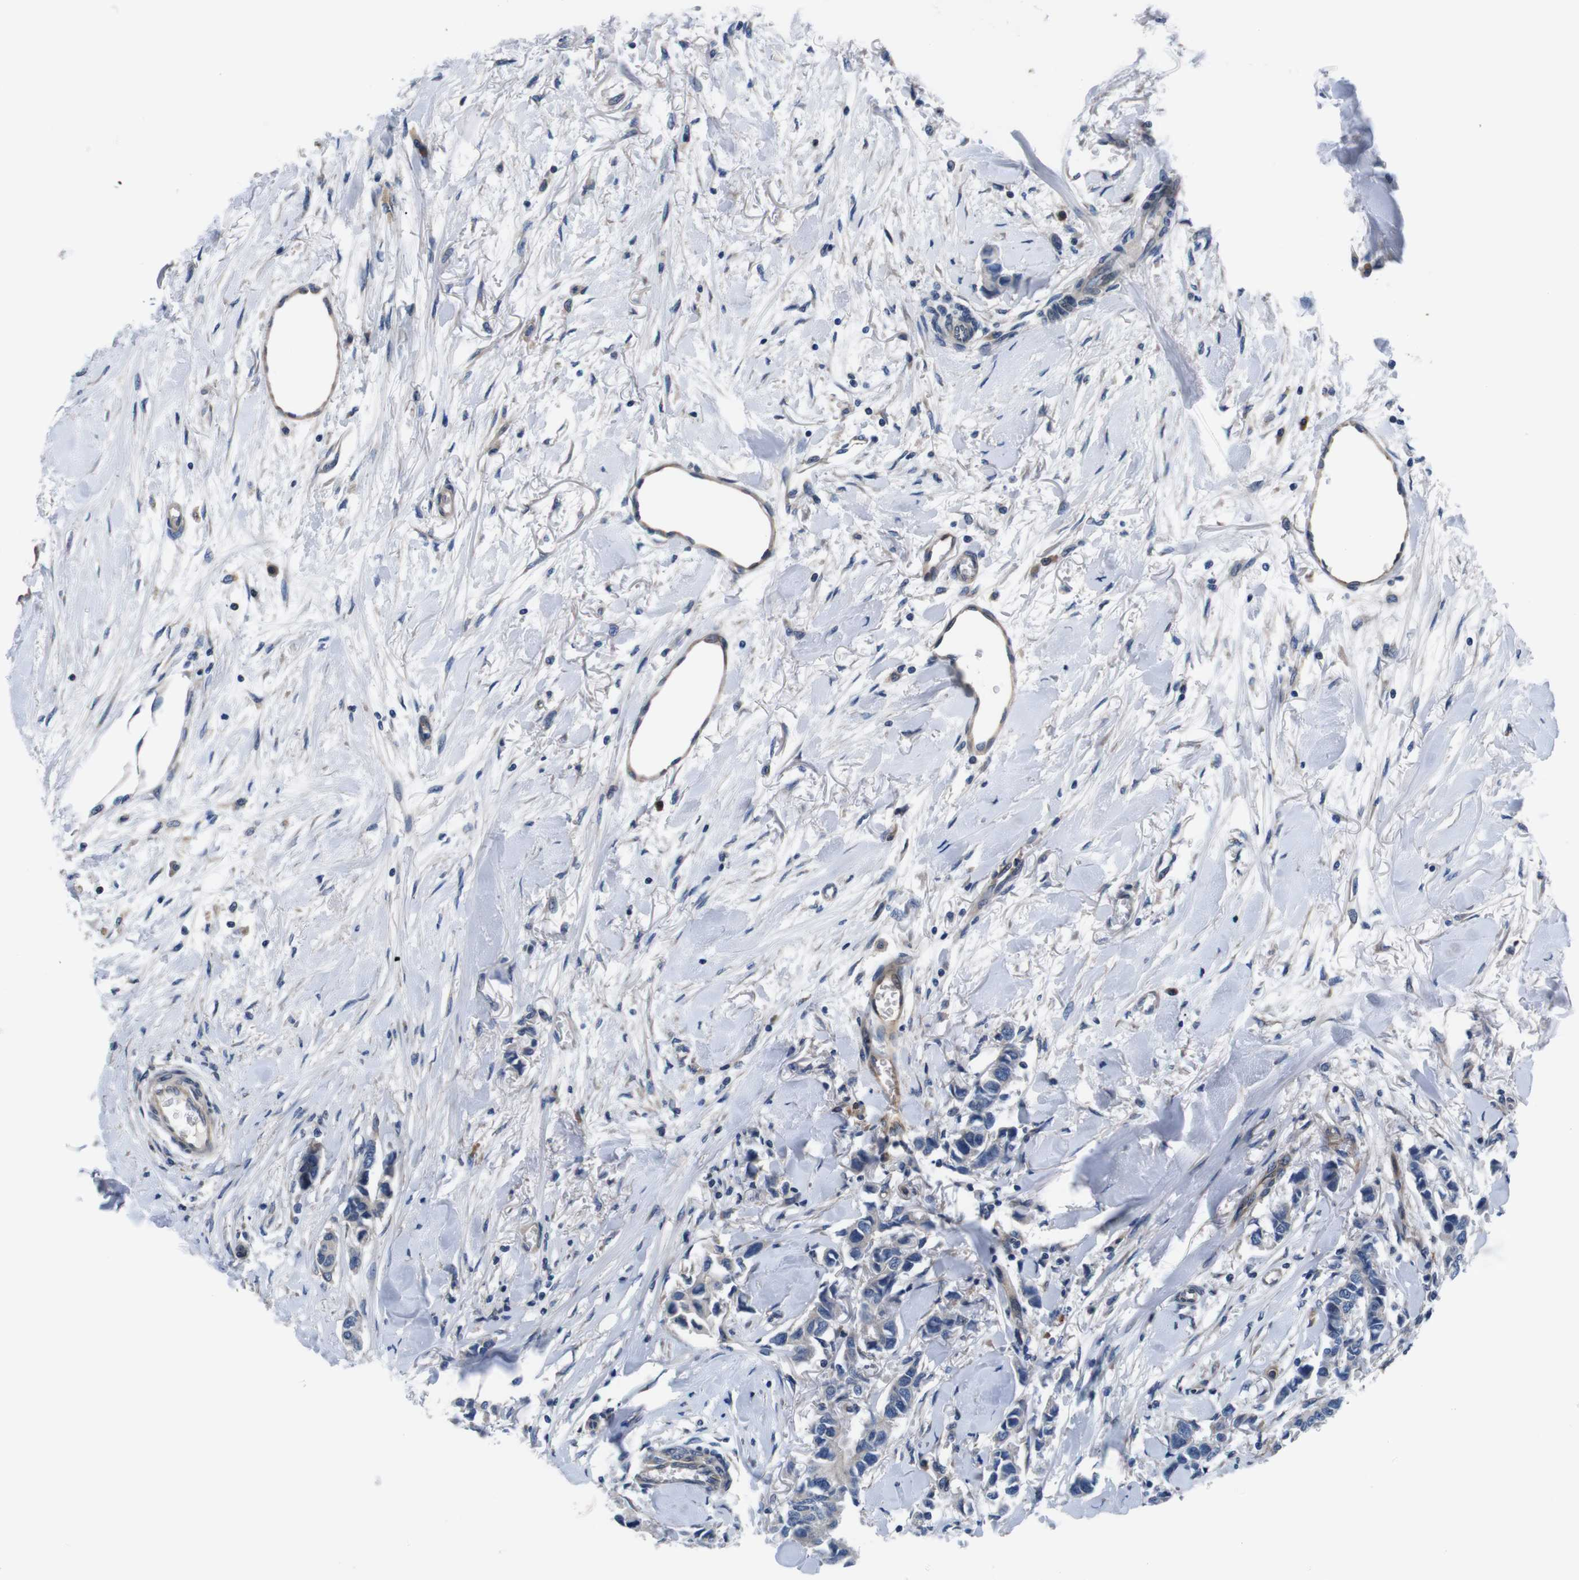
{"staining": {"intensity": "negative", "quantity": "none", "location": "none"}, "tissue": "breast cancer", "cell_type": "Tumor cells", "image_type": "cancer", "snomed": [{"axis": "morphology", "description": "Duct carcinoma"}, {"axis": "topography", "description": "Breast"}], "caption": "This is a micrograph of IHC staining of infiltrating ductal carcinoma (breast), which shows no staining in tumor cells.", "gene": "JAK1", "patient": {"sex": "female", "age": 80}}